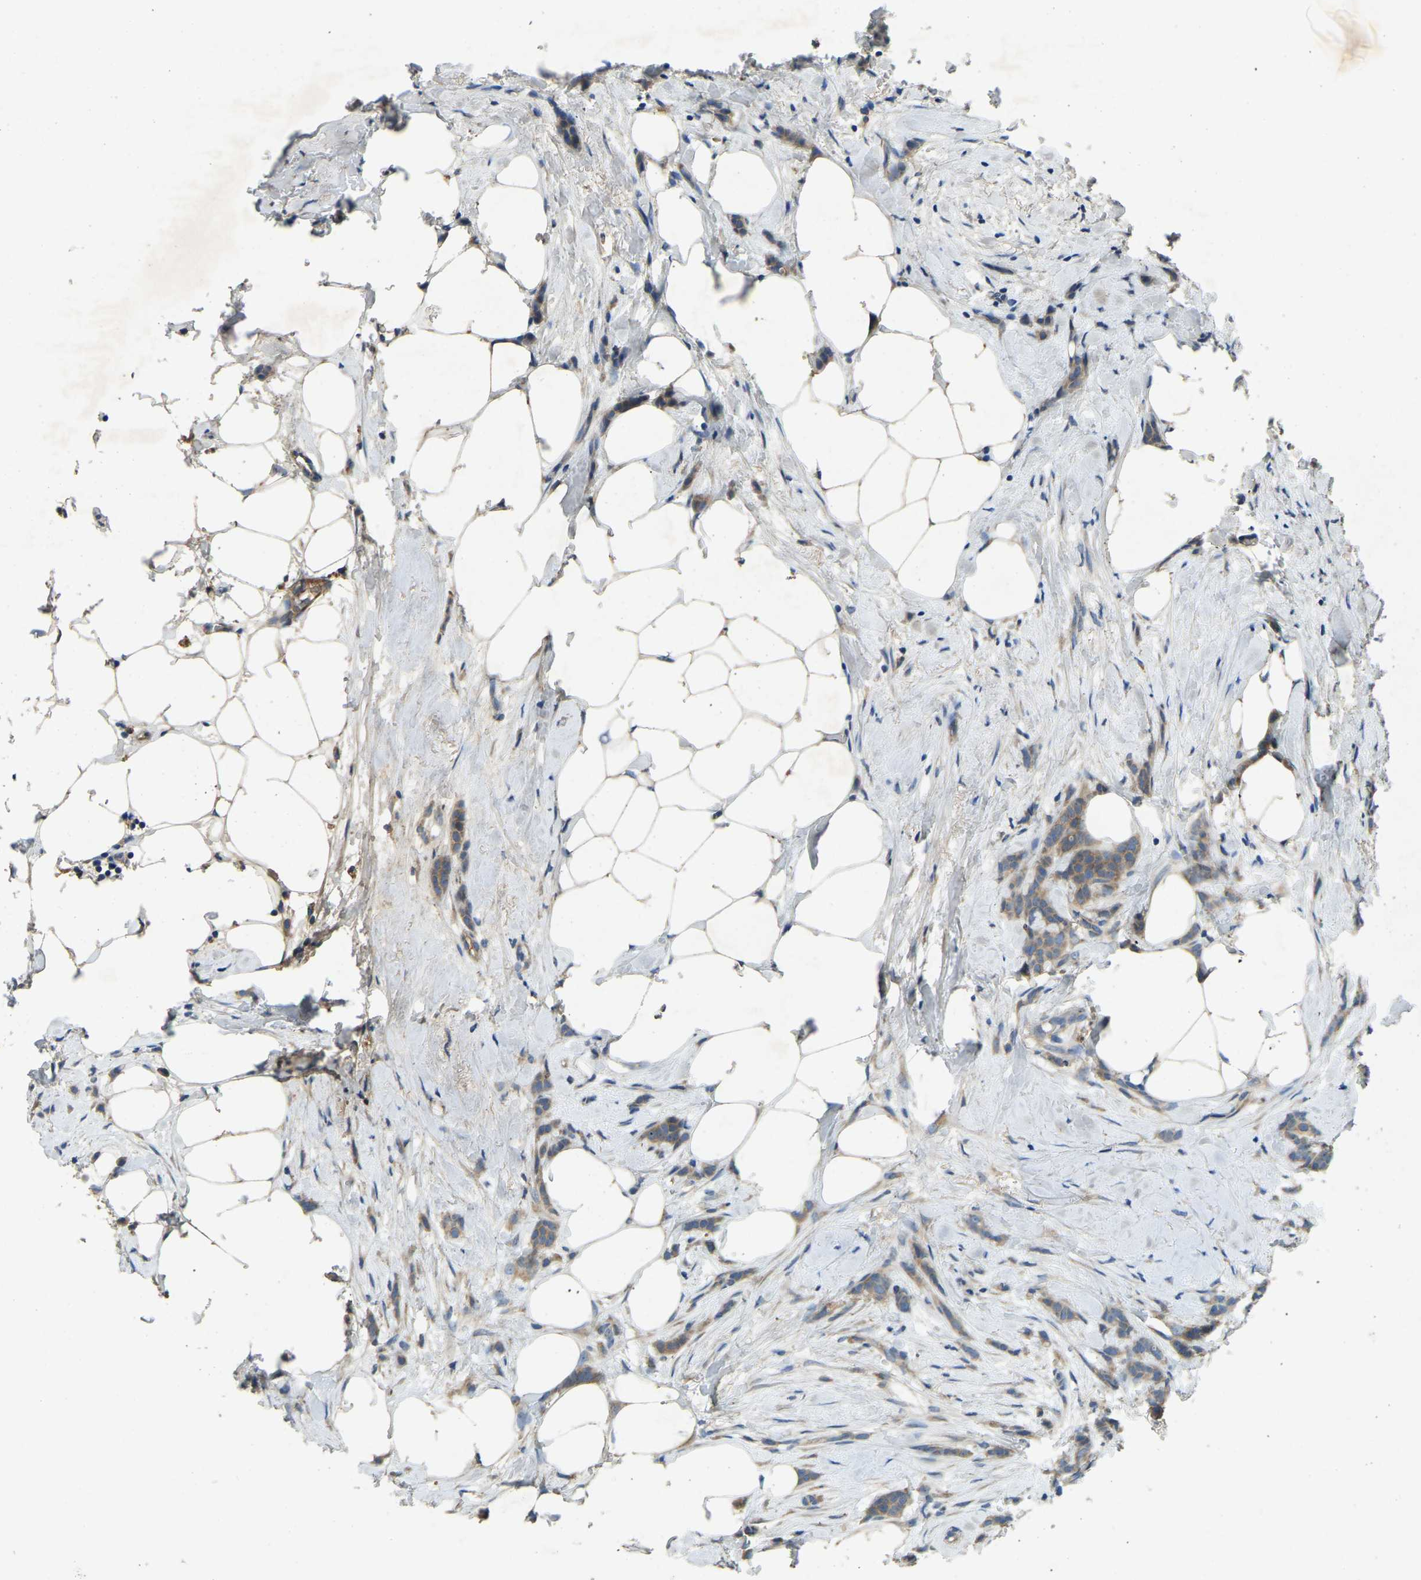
{"staining": {"intensity": "weak", "quantity": ">75%", "location": "cytoplasmic/membranous"}, "tissue": "breast cancer", "cell_type": "Tumor cells", "image_type": "cancer", "snomed": [{"axis": "morphology", "description": "Lobular carcinoma, in situ"}, {"axis": "morphology", "description": "Lobular carcinoma"}, {"axis": "topography", "description": "Breast"}], "caption": "The histopathology image shows immunohistochemical staining of lobular carcinoma in situ (breast). There is weak cytoplasmic/membranous positivity is appreciated in about >75% of tumor cells.", "gene": "ATP8B1", "patient": {"sex": "female", "age": 41}}